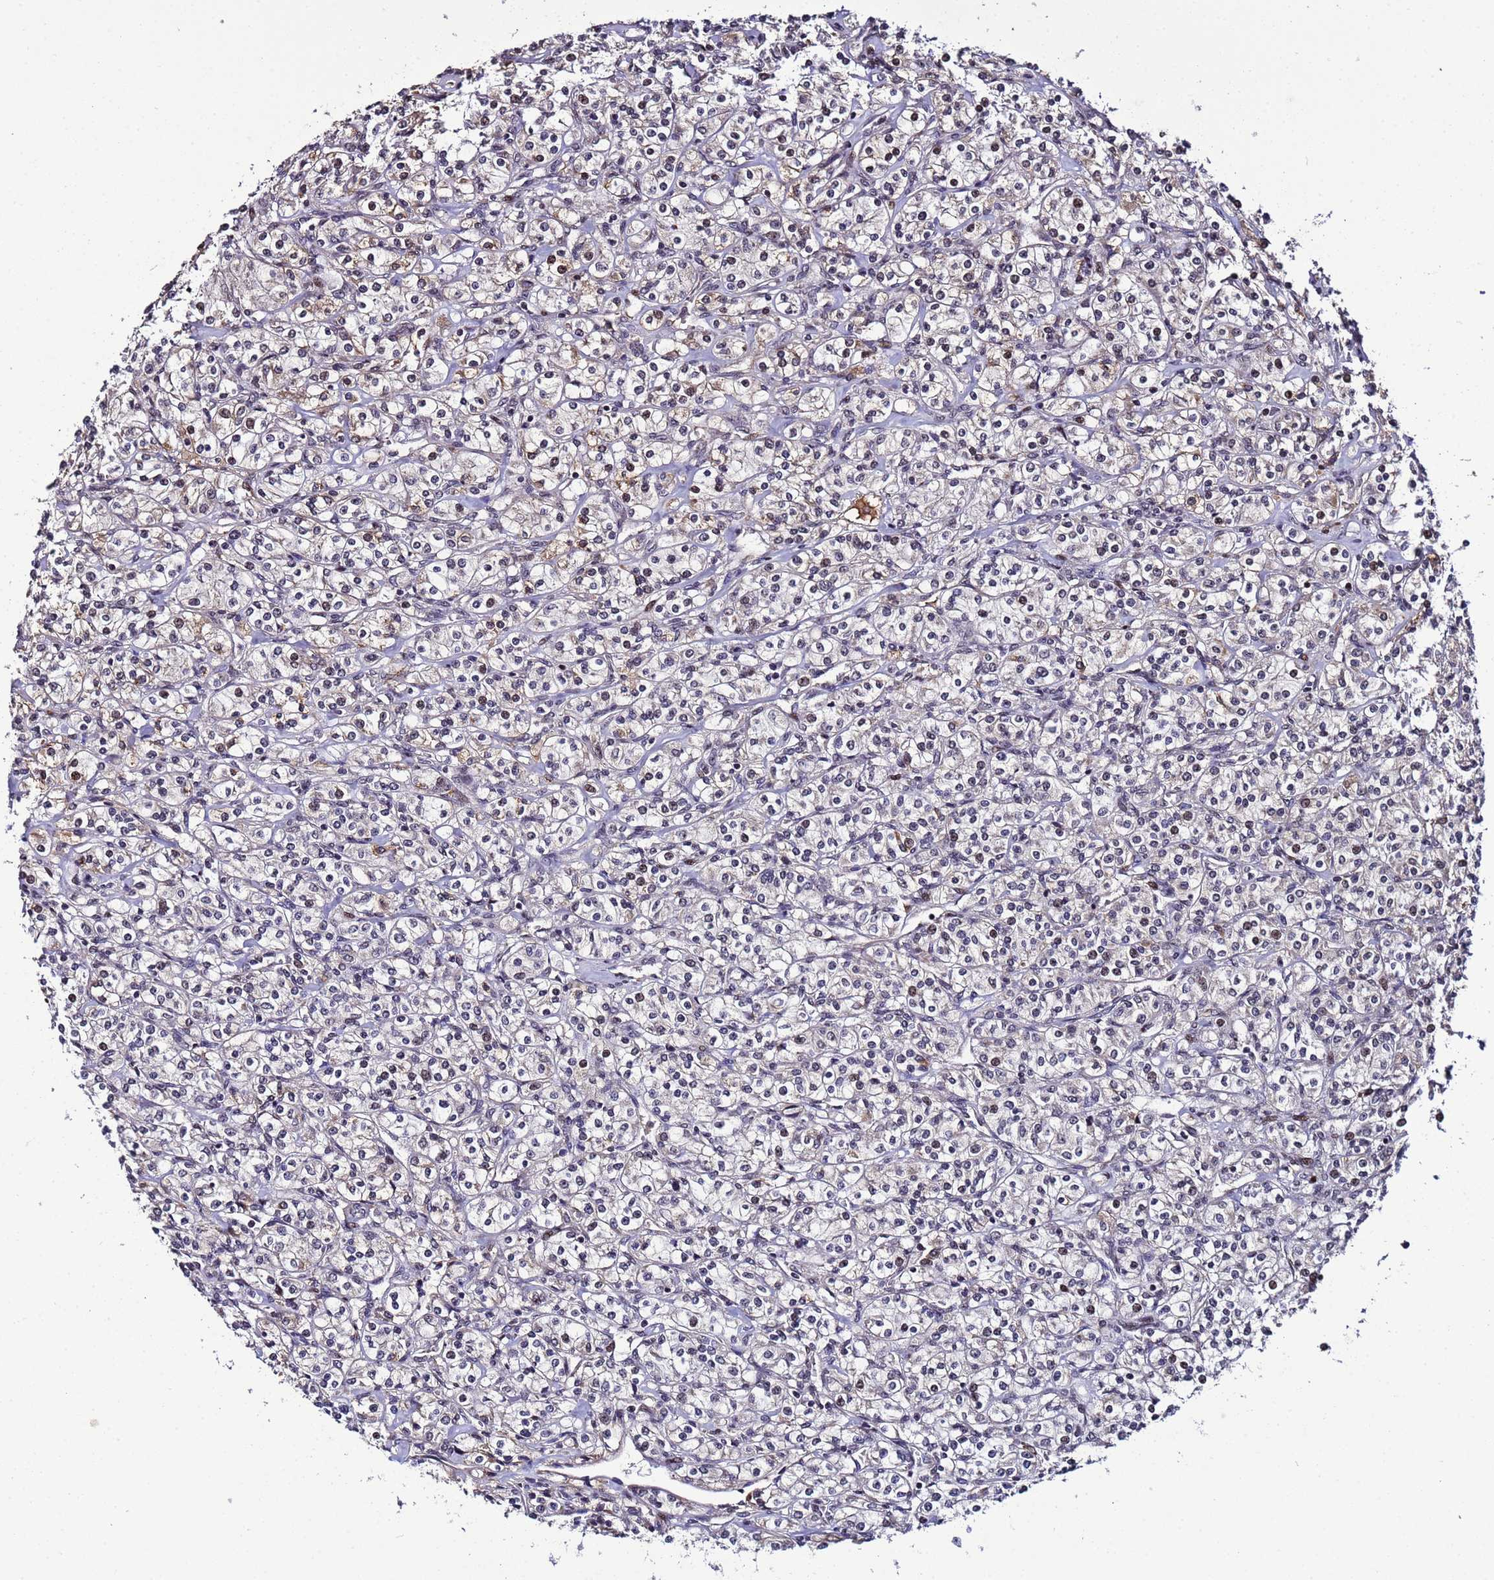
{"staining": {"intensity": "weak", "quantity": "<25%", "location": "nuclear"}, "tissue": "renal cancer", "cell_type": "Tumor cells", "image_type": "cancer", "snomed": [{"axis": "morphology", "description": "Adenocarcinoma, NOS"}, {"axis": "topography", "description": "Kidney"}], "caption": "Tumor cells are negative for protein expression in human renal cancer (adenocarcinoma).", "gene": "WNK4", "patient": {"sex": "male", "age": 77}}